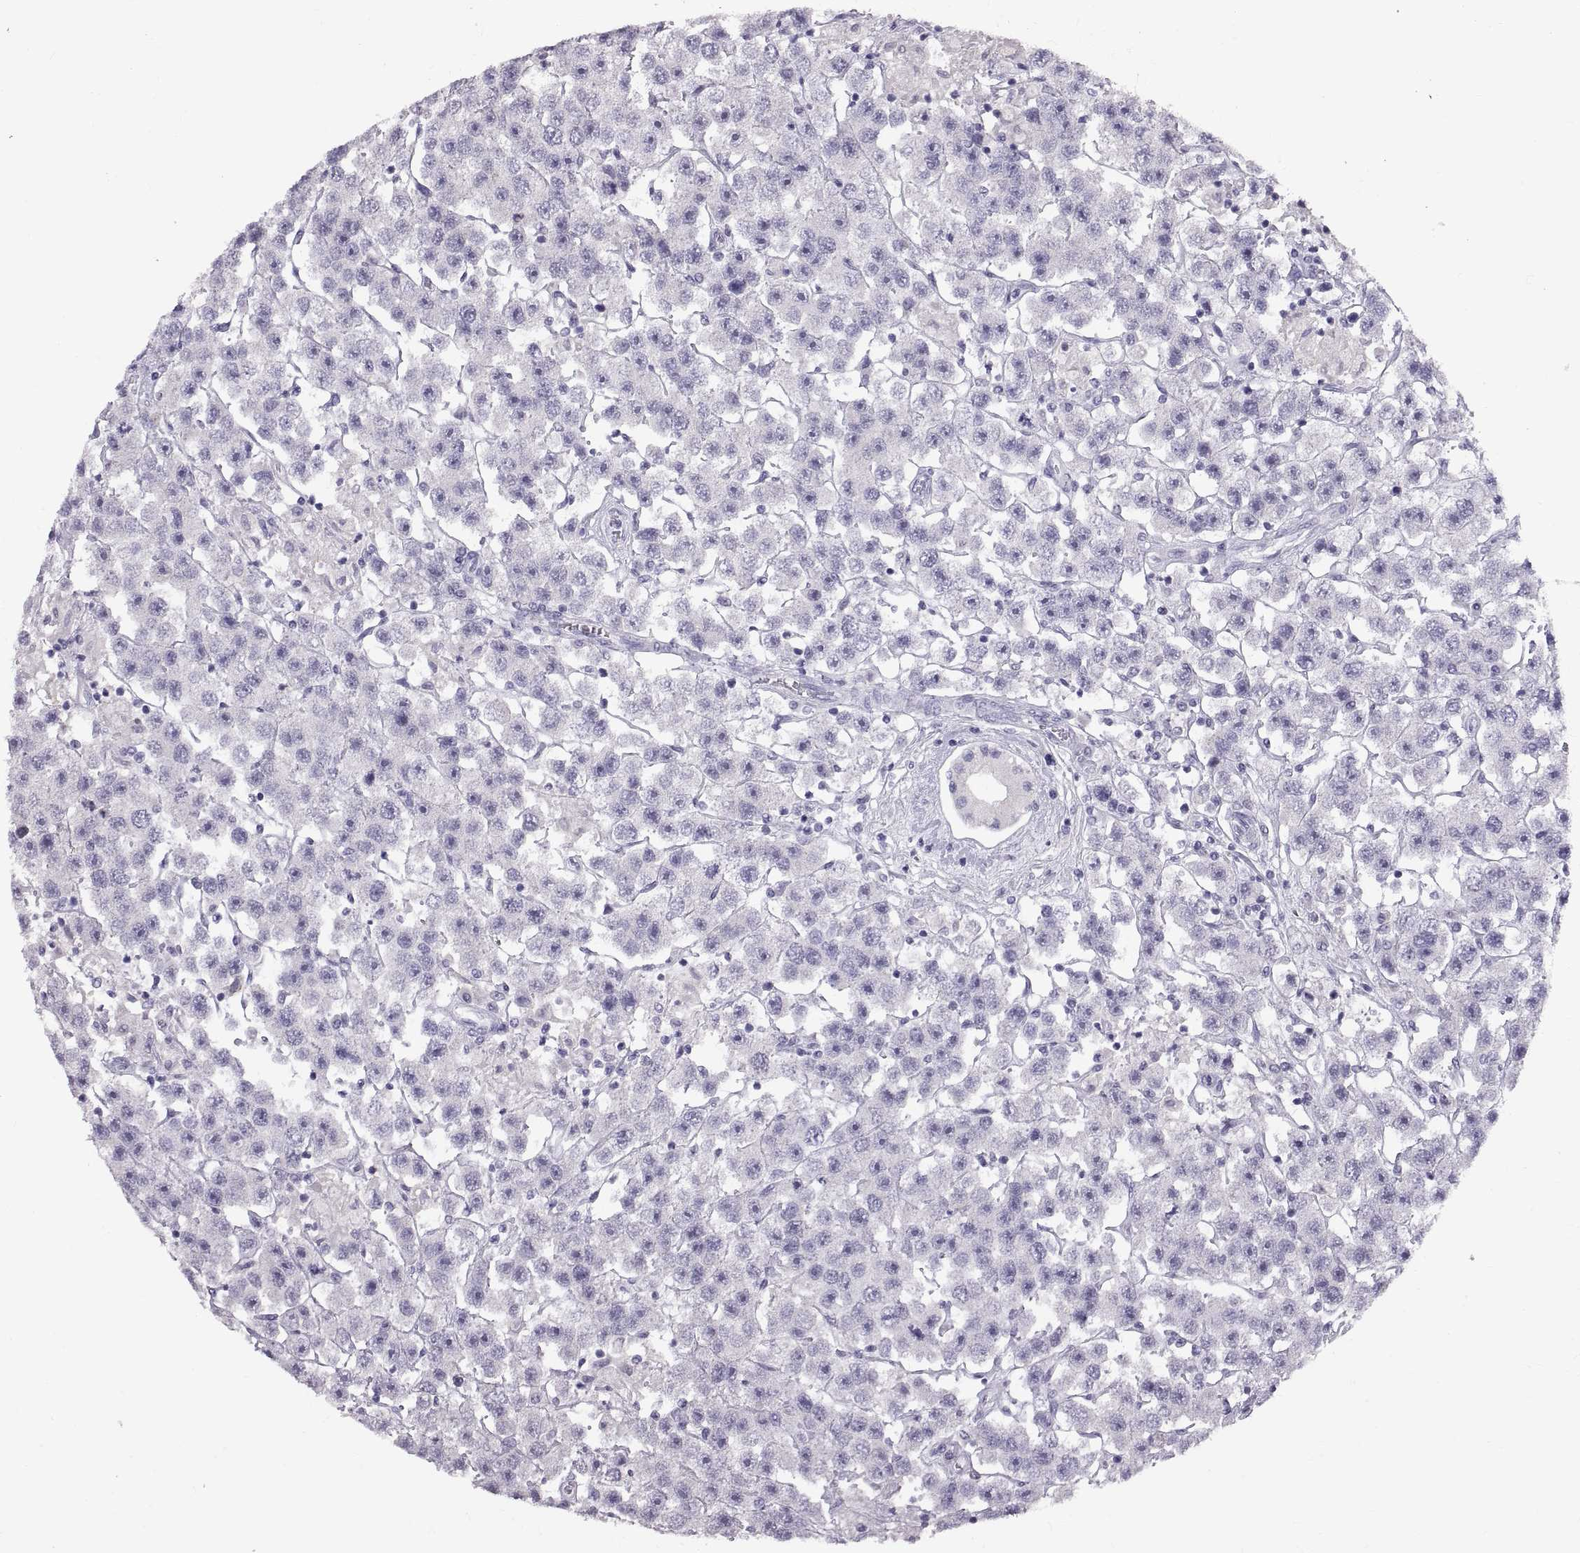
{"staining": {"intensity": "negative", "quantity": "none", "location": "none"}, "tissue": "testis cancer", "cell_type": "Tumor cells", "image_type": "cancer", "snomed": [{"axis": "morphology", "description": "Seminoma, NOS"}, {"axis": "topography", "description": "Testis"}], "caption": "Immunohistochemistry (IHC) photomicrograph of neoplastic tissue: testis cancer (seminoma) stained with DAB (3,3'-diaminobenzidine) exhibits no significant protein expression in tumor cells.", "gene": "SPACDR", "patient": {"sex": "male", "age": 45}}